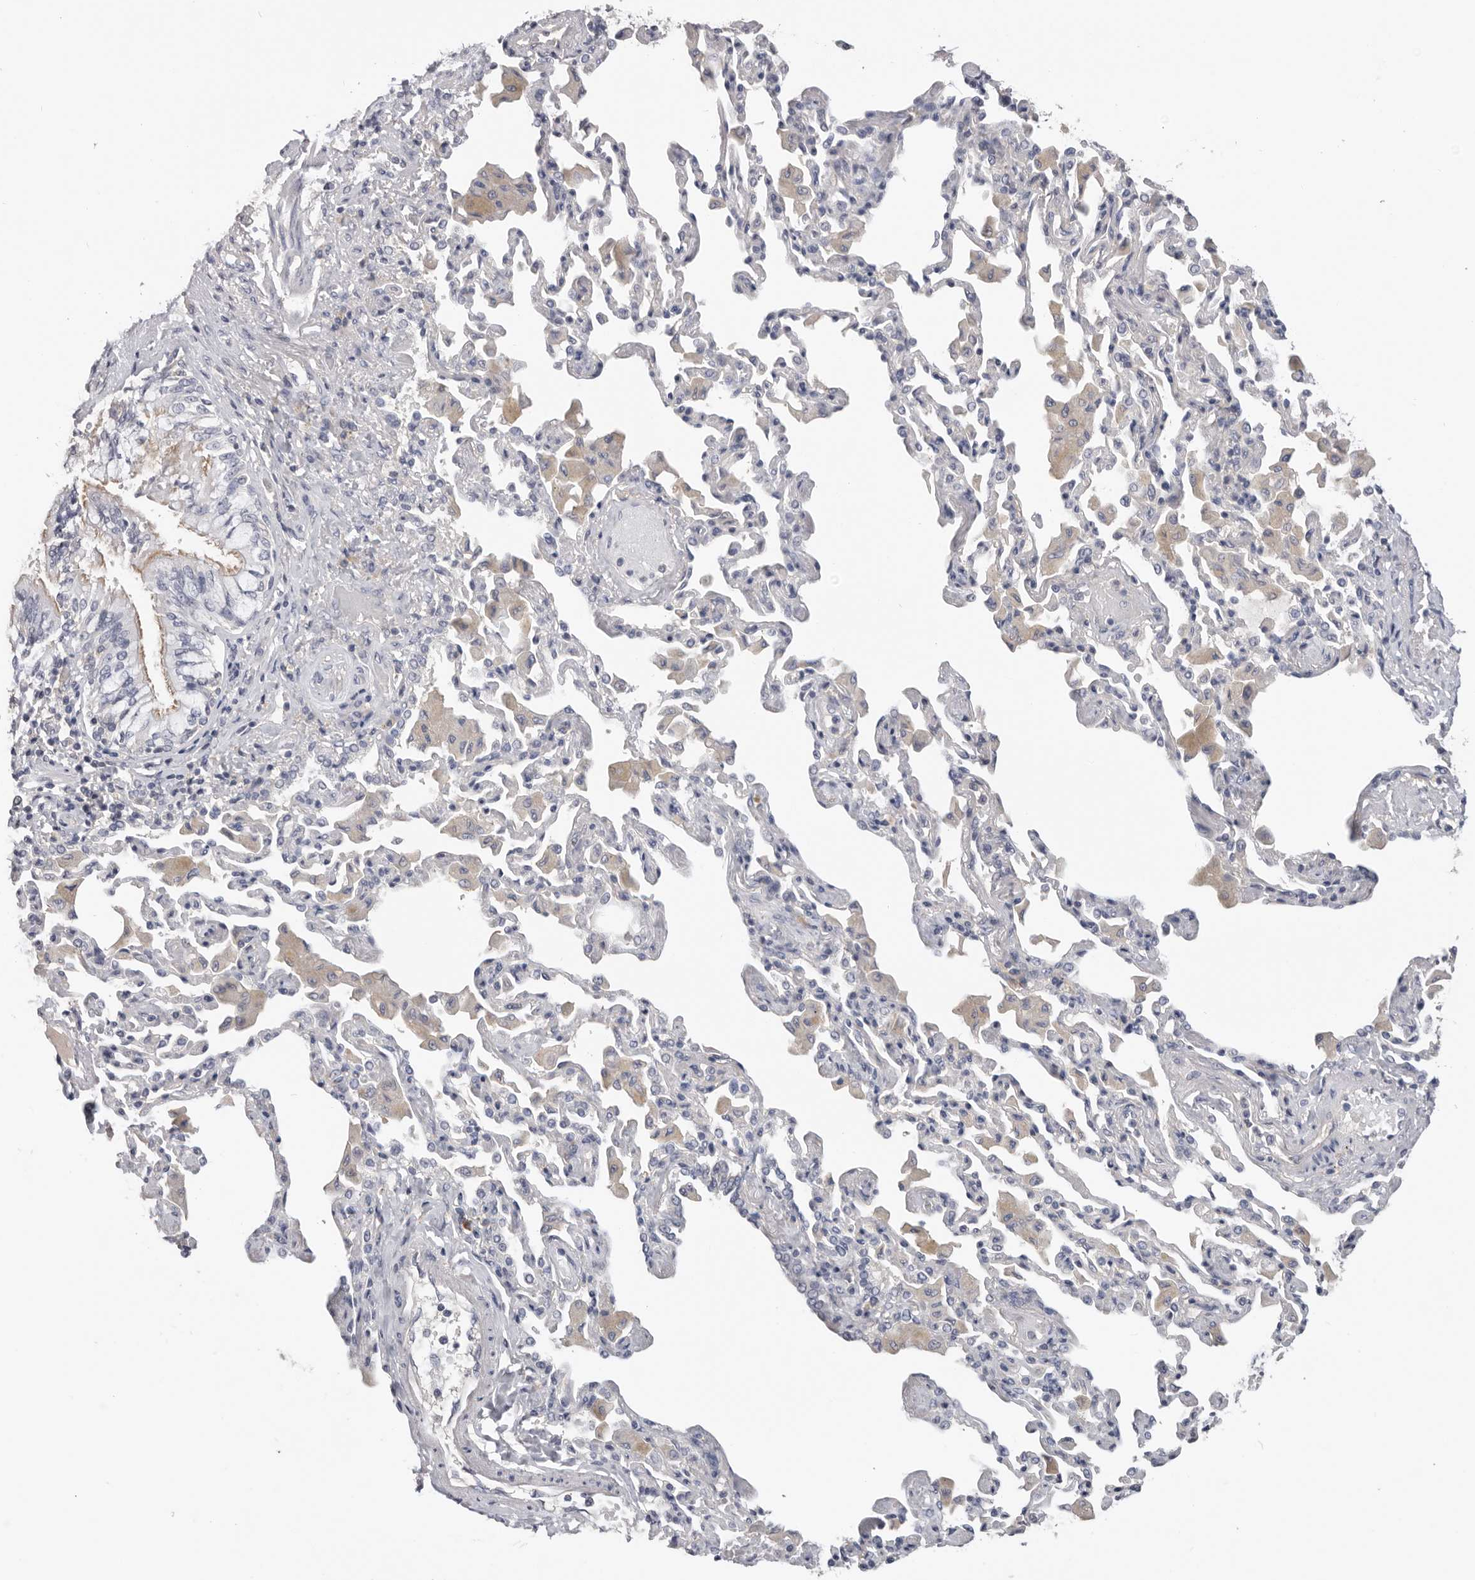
{"staining": {"intensity": "weak", "quantity": "<25%", "location": "cytoplasmic/membranous"}, "tissue": "bronchus", "cell_type": "Respiratory epithelial cells", "image_type": "normal", "snomed": [{"axis": "morphology", "description": "Normal tissue, NOS"}, {"axis": "morphology", "description": "Inflammation, NOS"}, {"axis": "topography", "description": "Bronchus"}, {"axis": "topography", "description": "Lung"}], "caption": "A high-resolution photomicrograph shows immunohistochemistry (IHC) staining of benign bronchus, which exhibits no significant positivity in respiratory epithelial cells.", "gene": "WDTC1", "patient": {"sex": "female", "age": 46}}